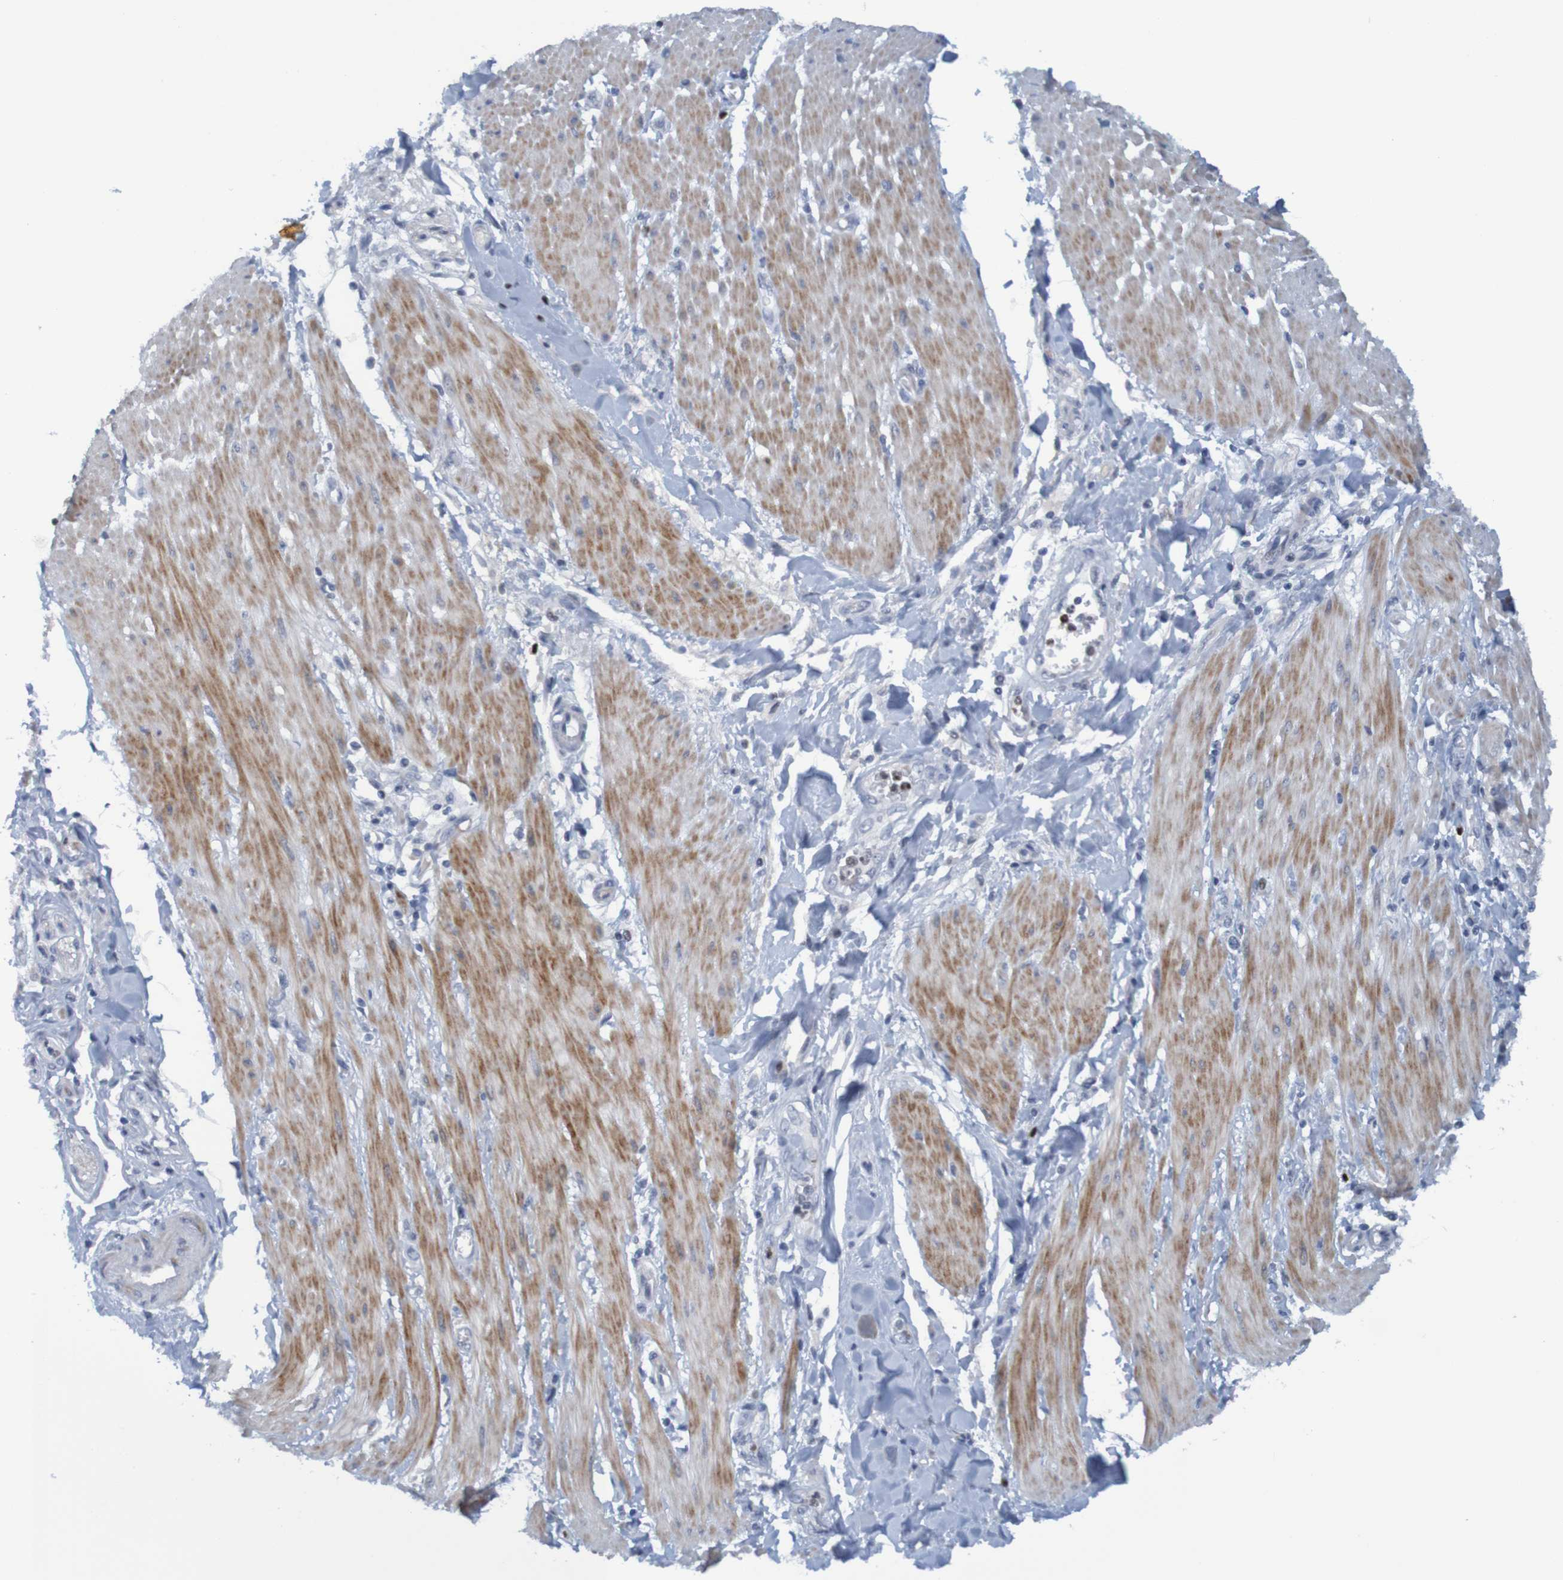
{"staining": {"intensity": "negative", "quantity": "none", "location": "none"}, "tissue": "pancreatic cancer", "cell_type": "Tumor cells", "image_type": "cancer", "snomed": [{"axis": "morphology", "description": "Adenocarcinoma, NOS"}, {"axis": "topography", "description": "Pancreas"}], "caption": "Immunohistochemical staining of human pancreatic cancer demonstrates no significant positivity in tumor cells. (Brightfield microscopy of DAB (3,3'-diaminobenzidine) immunohistochemistry (IHC) at high magnification).", "gene": "USP36", "patient": {"sex": "female", "age": 64}}